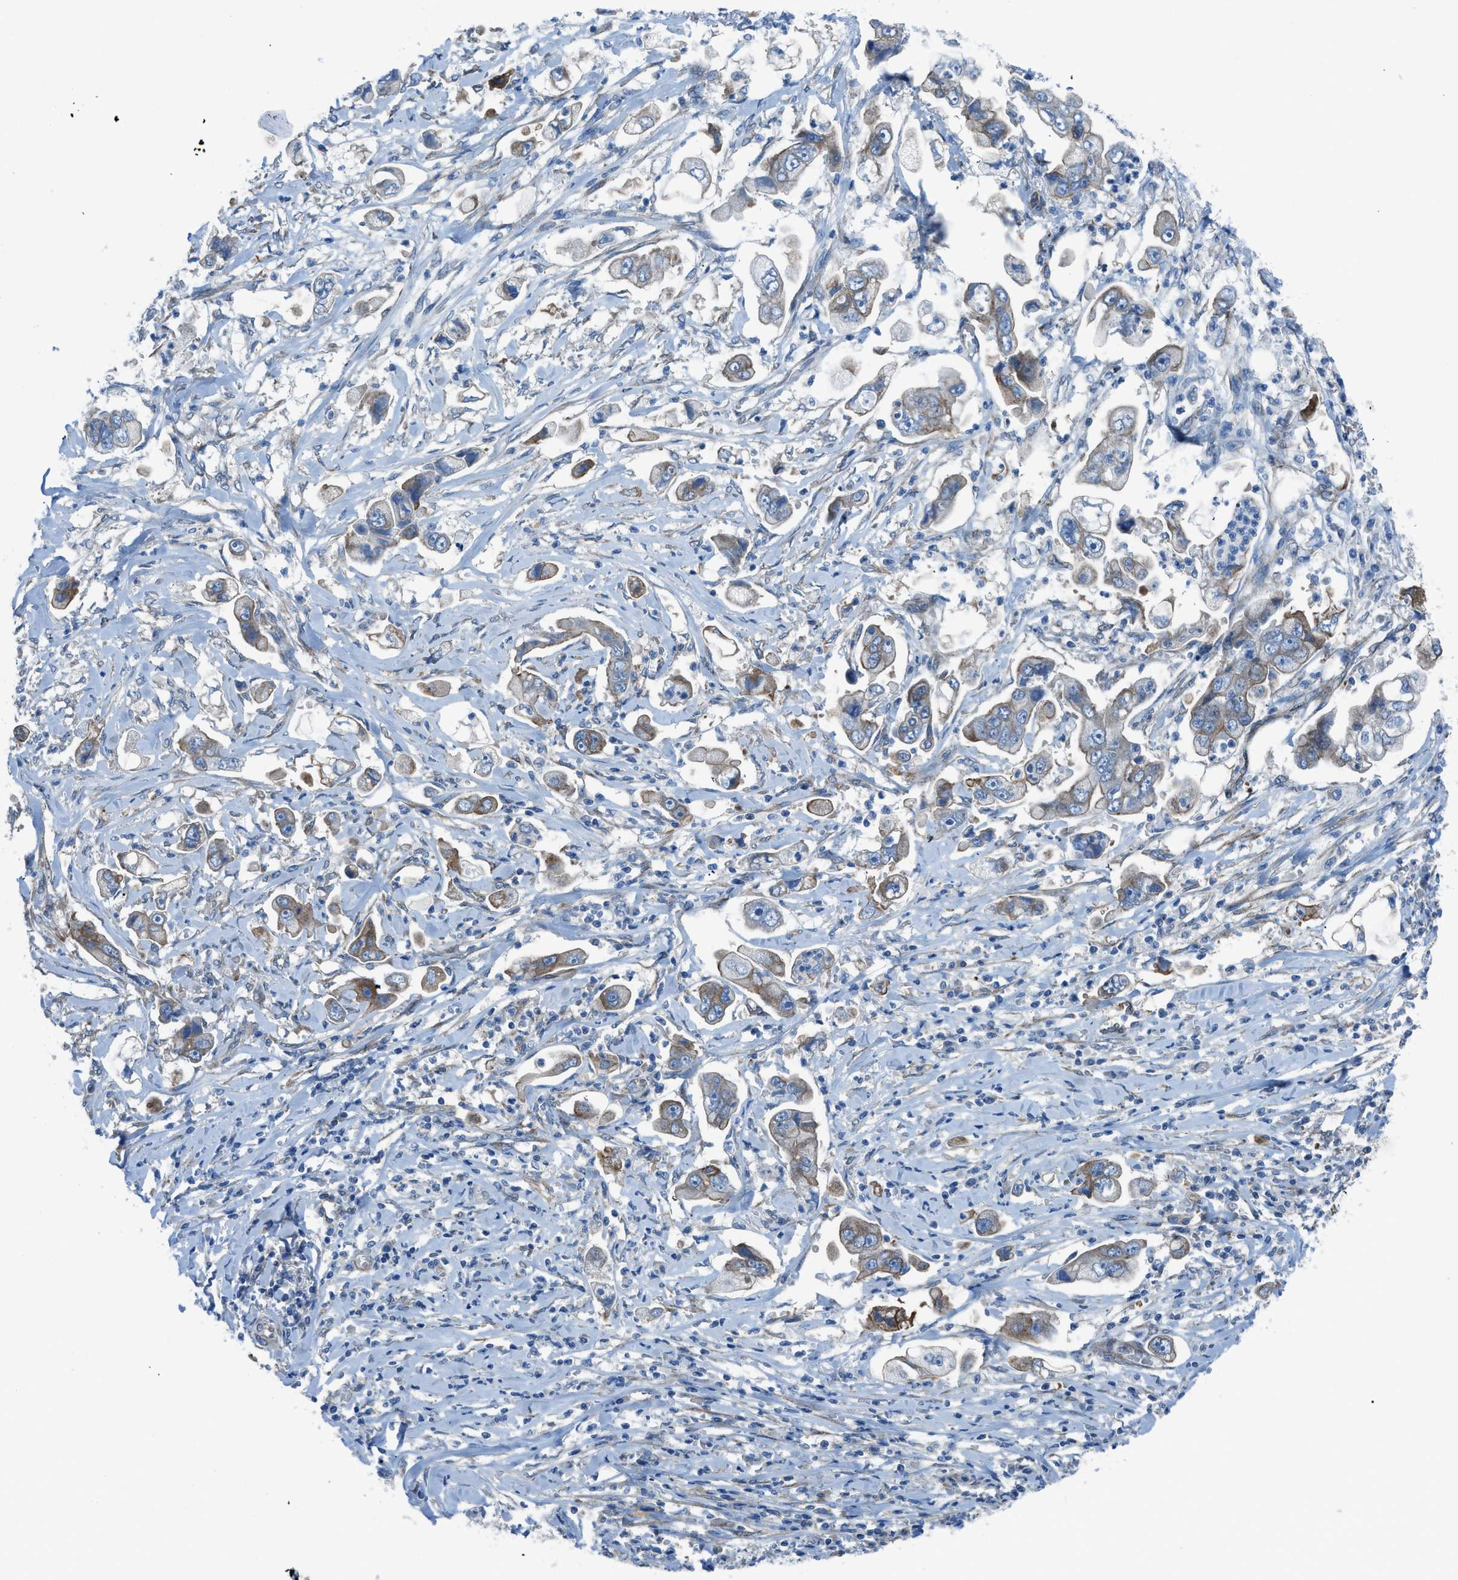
{"staining": {"intensity": "moderate", "quantity": "25%-75%", "location": "cytoplasmic/membranous"}, "tissue": "stomach cancer", "cell_type": "Tumor cells", "image_type": "cancer", "snomed": [{"axis": "morphology", "description": "Adenocarcinoma, NOS"}, {"axis": "topography", "description": "Stomach"}], "caption": "DAB (3,3'-diaminobenzidine) immunohistochemical staining of human stomach cancer shows moderate cytoplasmic/membranous protein positivity in approximately 25%-75% of tumor cells.", "gene": "PRKN", "patient": {"sex": "male", "age": 62}}